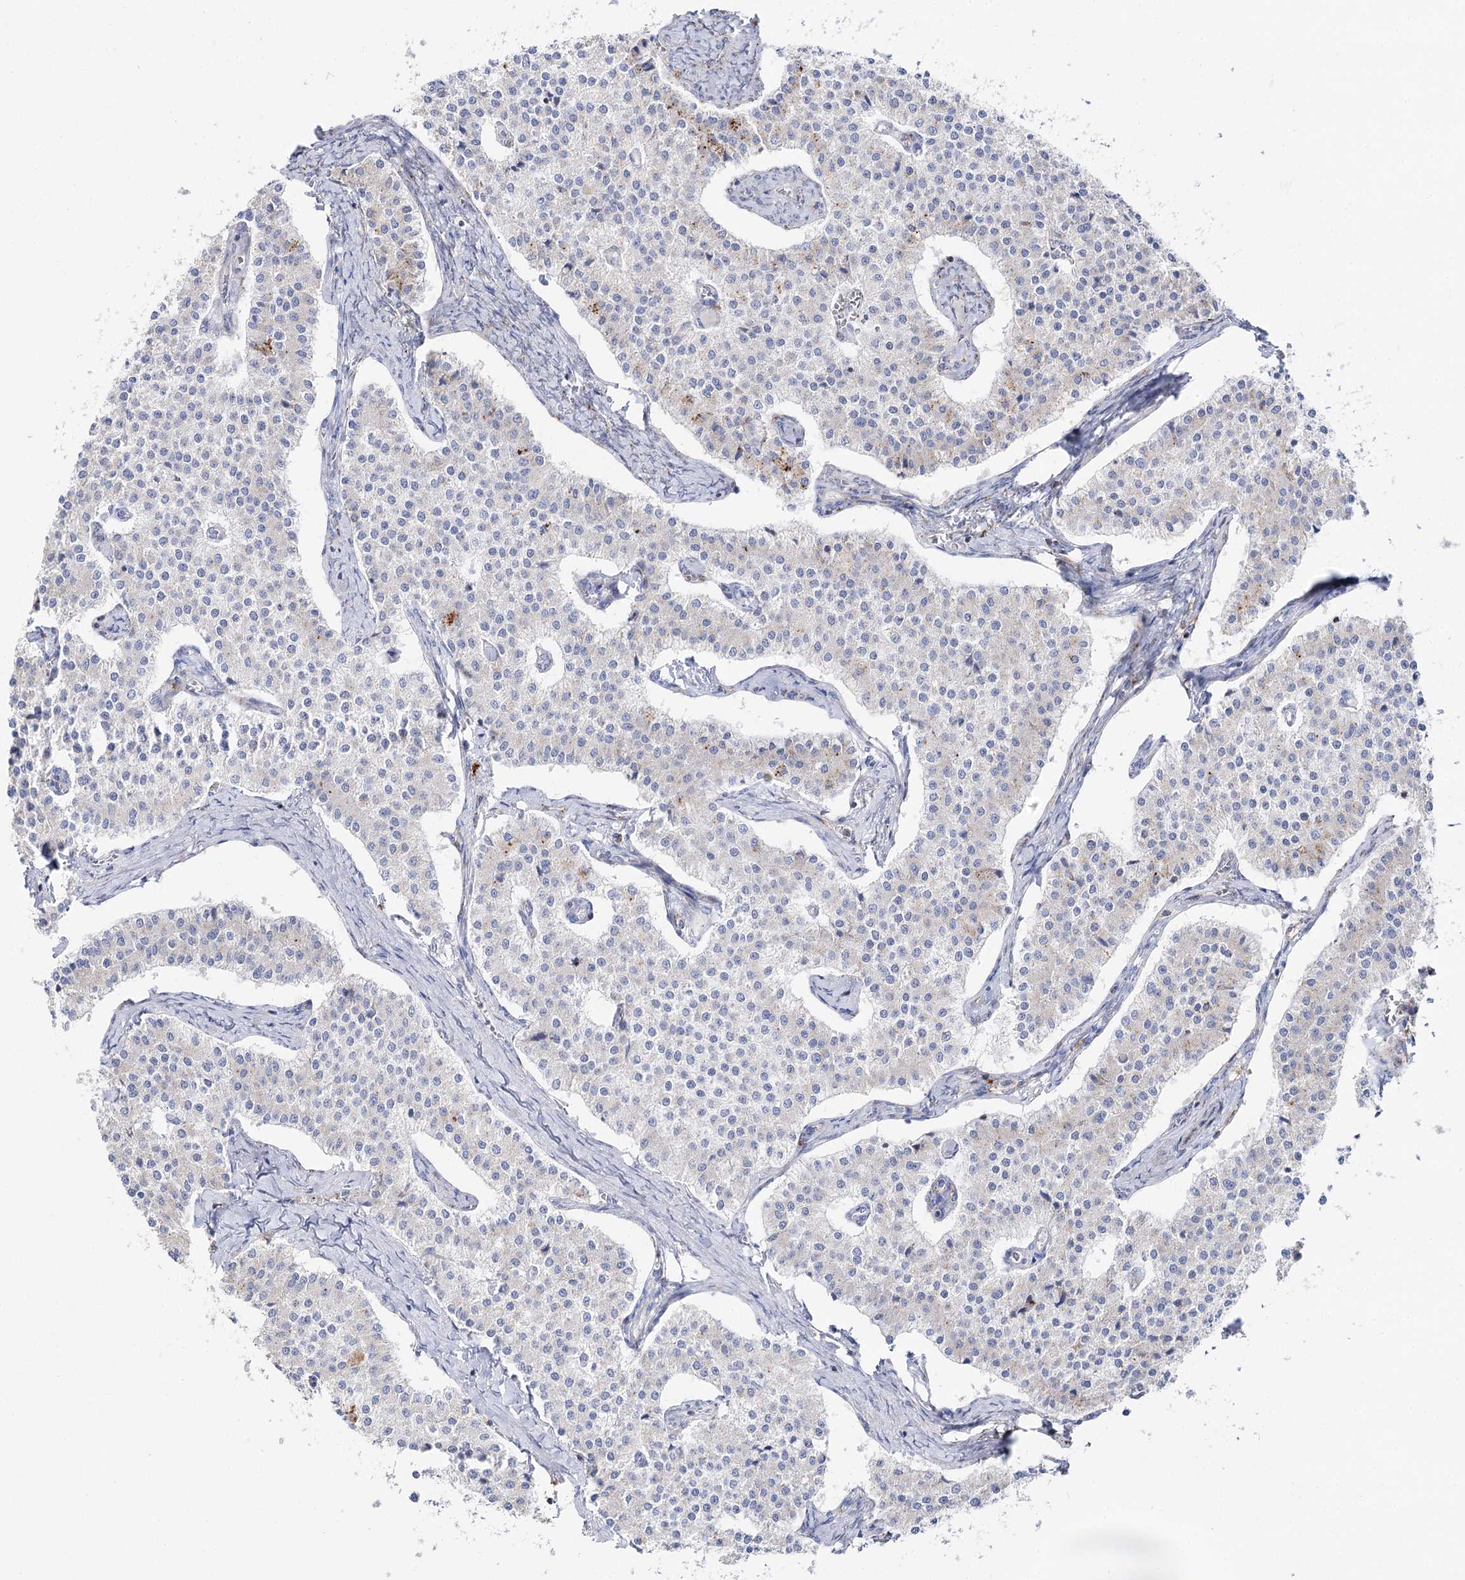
{"staining": {"intensity": "negative", "quantity": "none", "location": "none"}, "tissue": "carcinoid", "cell_type": "Tumor cells", "image_type": "cancer", "snomed": [{"axis": "morphology", "description": "Carcinoid, malignant, NOS"}, {"axis": "topography", "description": "Colon"}], "caption": "The micrograph exhibits no significant positivity in tumor cells of carcinoid.", "gene": "SLC3A1", "patient": {"sex": "female", "age": 52}}